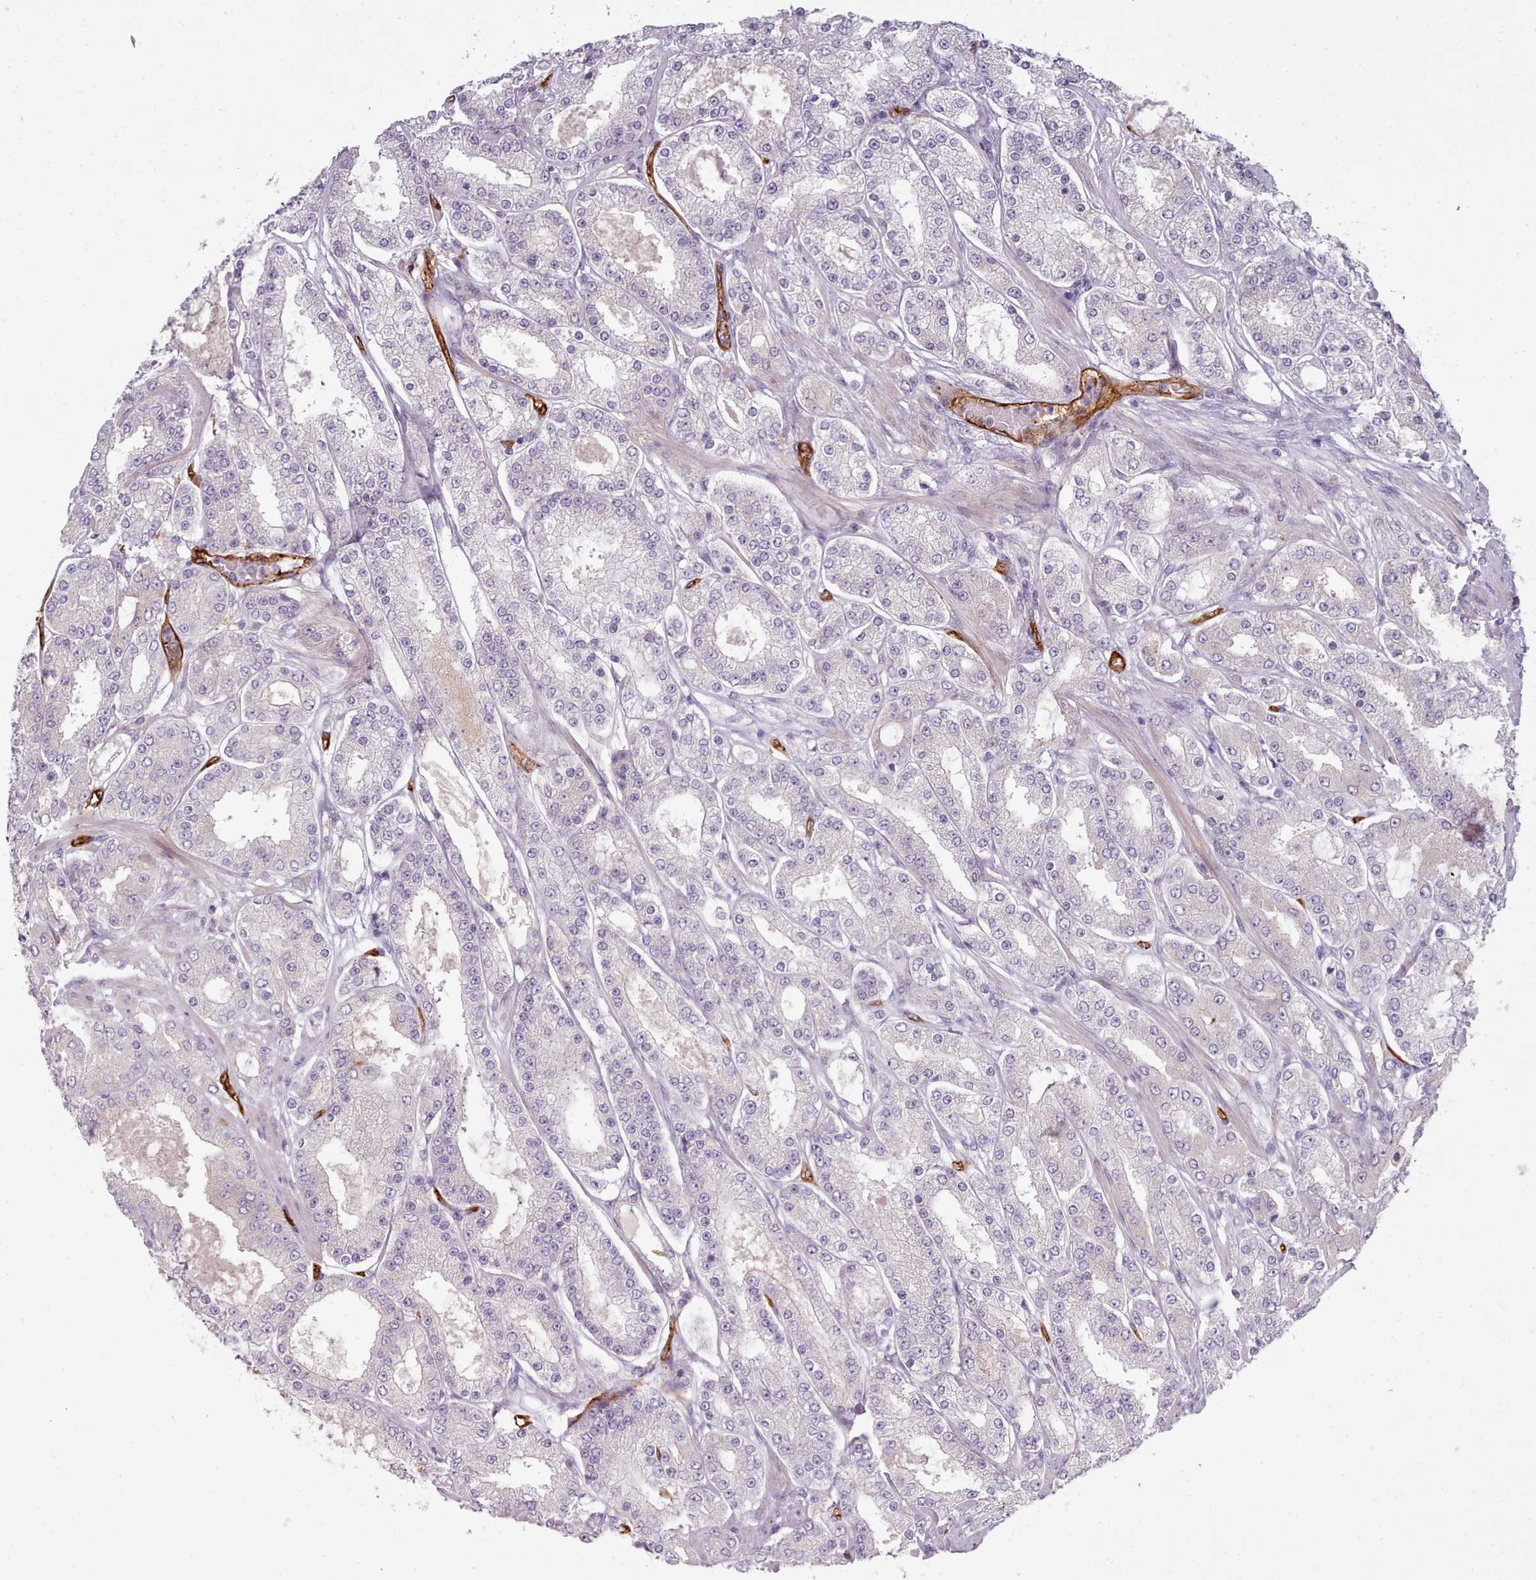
{"staining": {"intensity": "negative", "quantity": "none", "location": "none"}, "tissue": "prostate cancer", "cell_type": "Tumor cells", "image_type": "cancer", "snomed": [{"axis": "morphology", "description": "Adenocarcinoma, High grade"}, {"axis": "topography", "description": "Prostate"}], "caption": "This is an IHC photomicrograph of human prostate cancer. There is no positivity in tumor cells.", "gene": "CD300LF", "patient": {"sex": "male", "age": 68}}